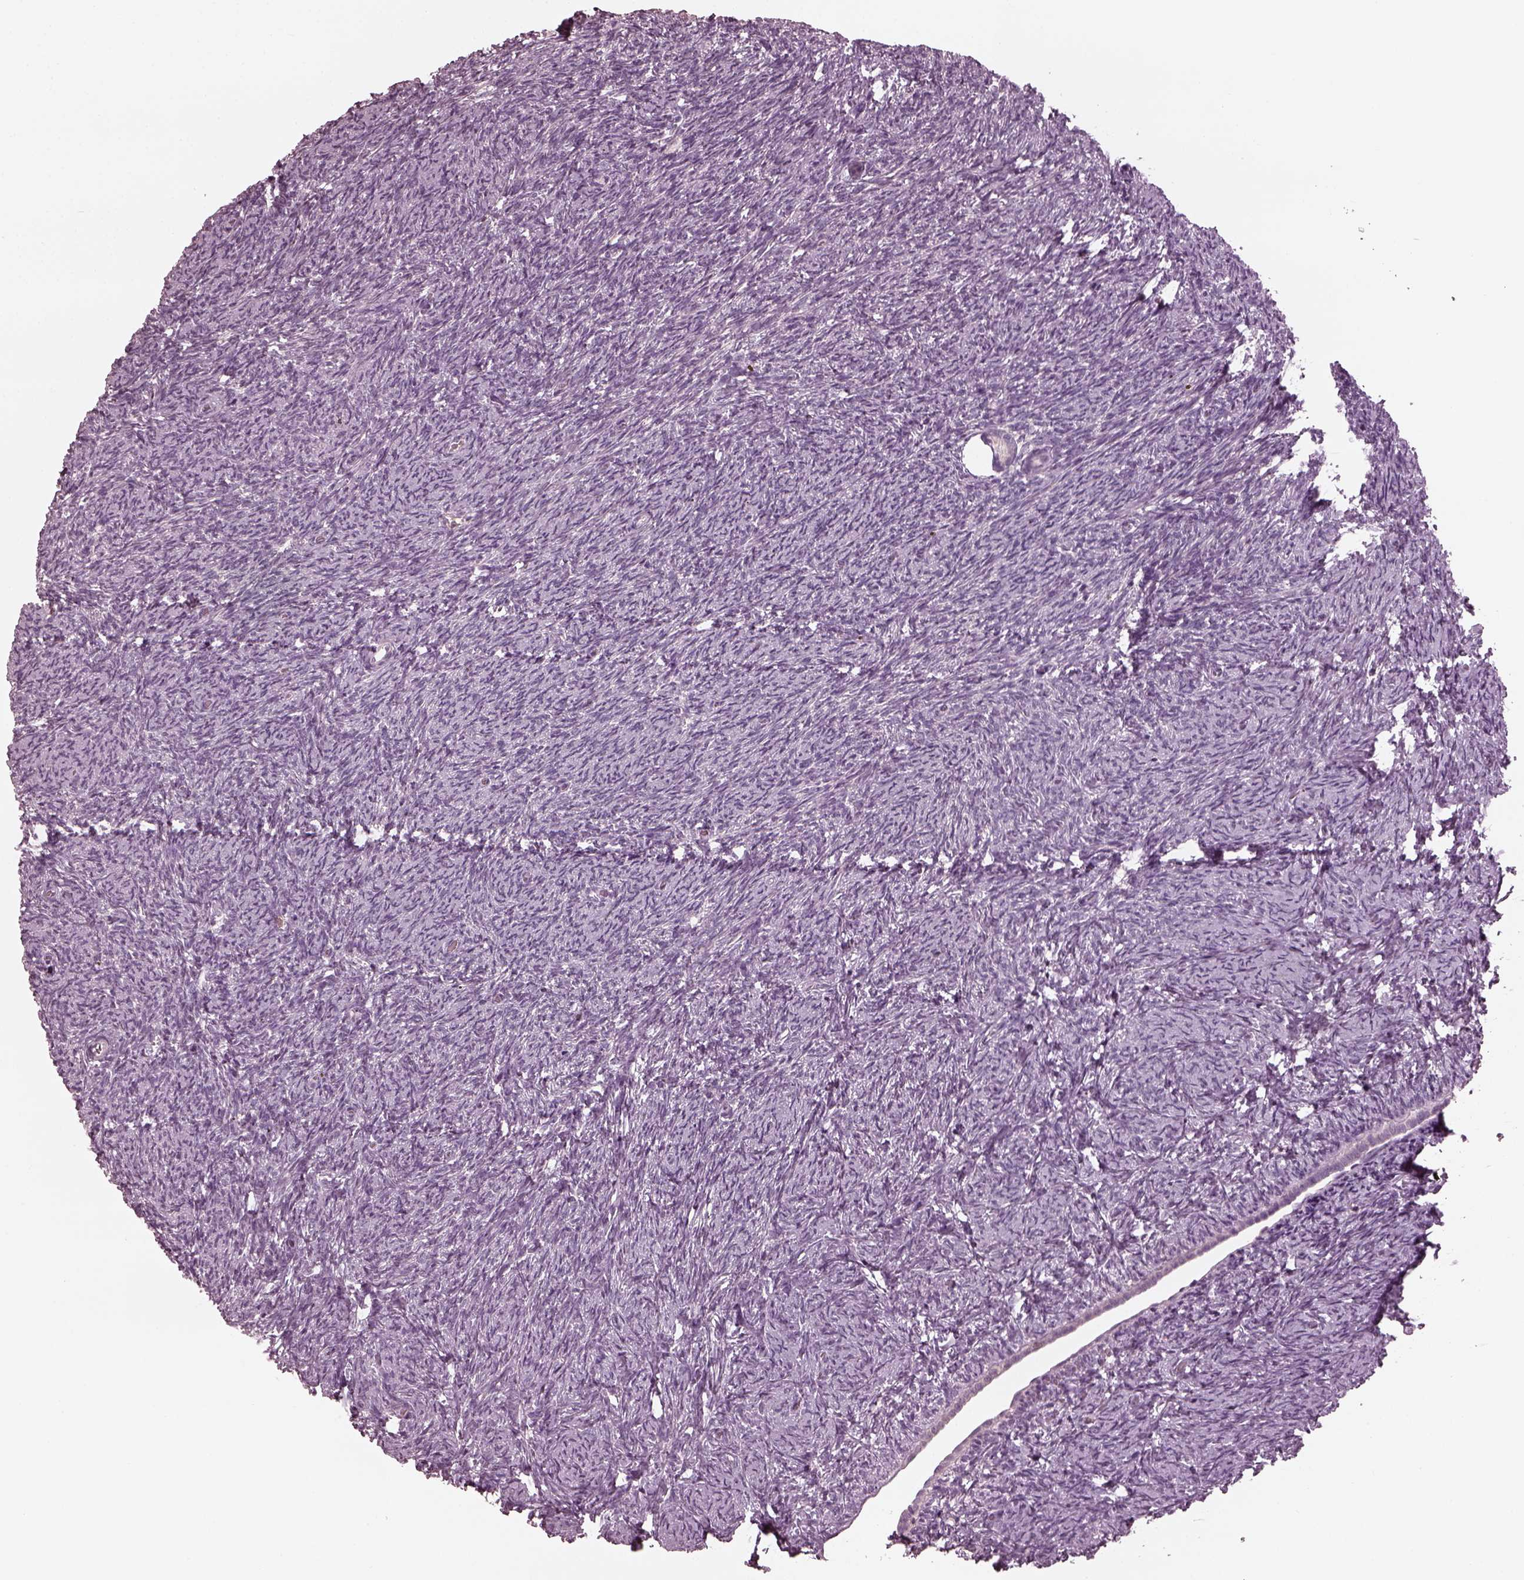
{"staining": {"intensity": "negative", "quantity": "none", "location": "none"}, "tissue": "ovary", "cell_type": "Follicle cells", "image_type": "normal", "snomed": [{"axis": "morphology", "description": "Normal tissue, NOS"}, {"axis": "topography", "description": "Ovary"}], "caption": "Ovary was stained to show a protein in brown. There is no significant expression in follicle cells. The staining is performed using DAB (3,3'-diaminobenzidine) brown chromogen with nuclei counter-stained in using hematoxylin.", "gene": "PSTPIP2", "patient": {"sex": "female", "age": 39}}